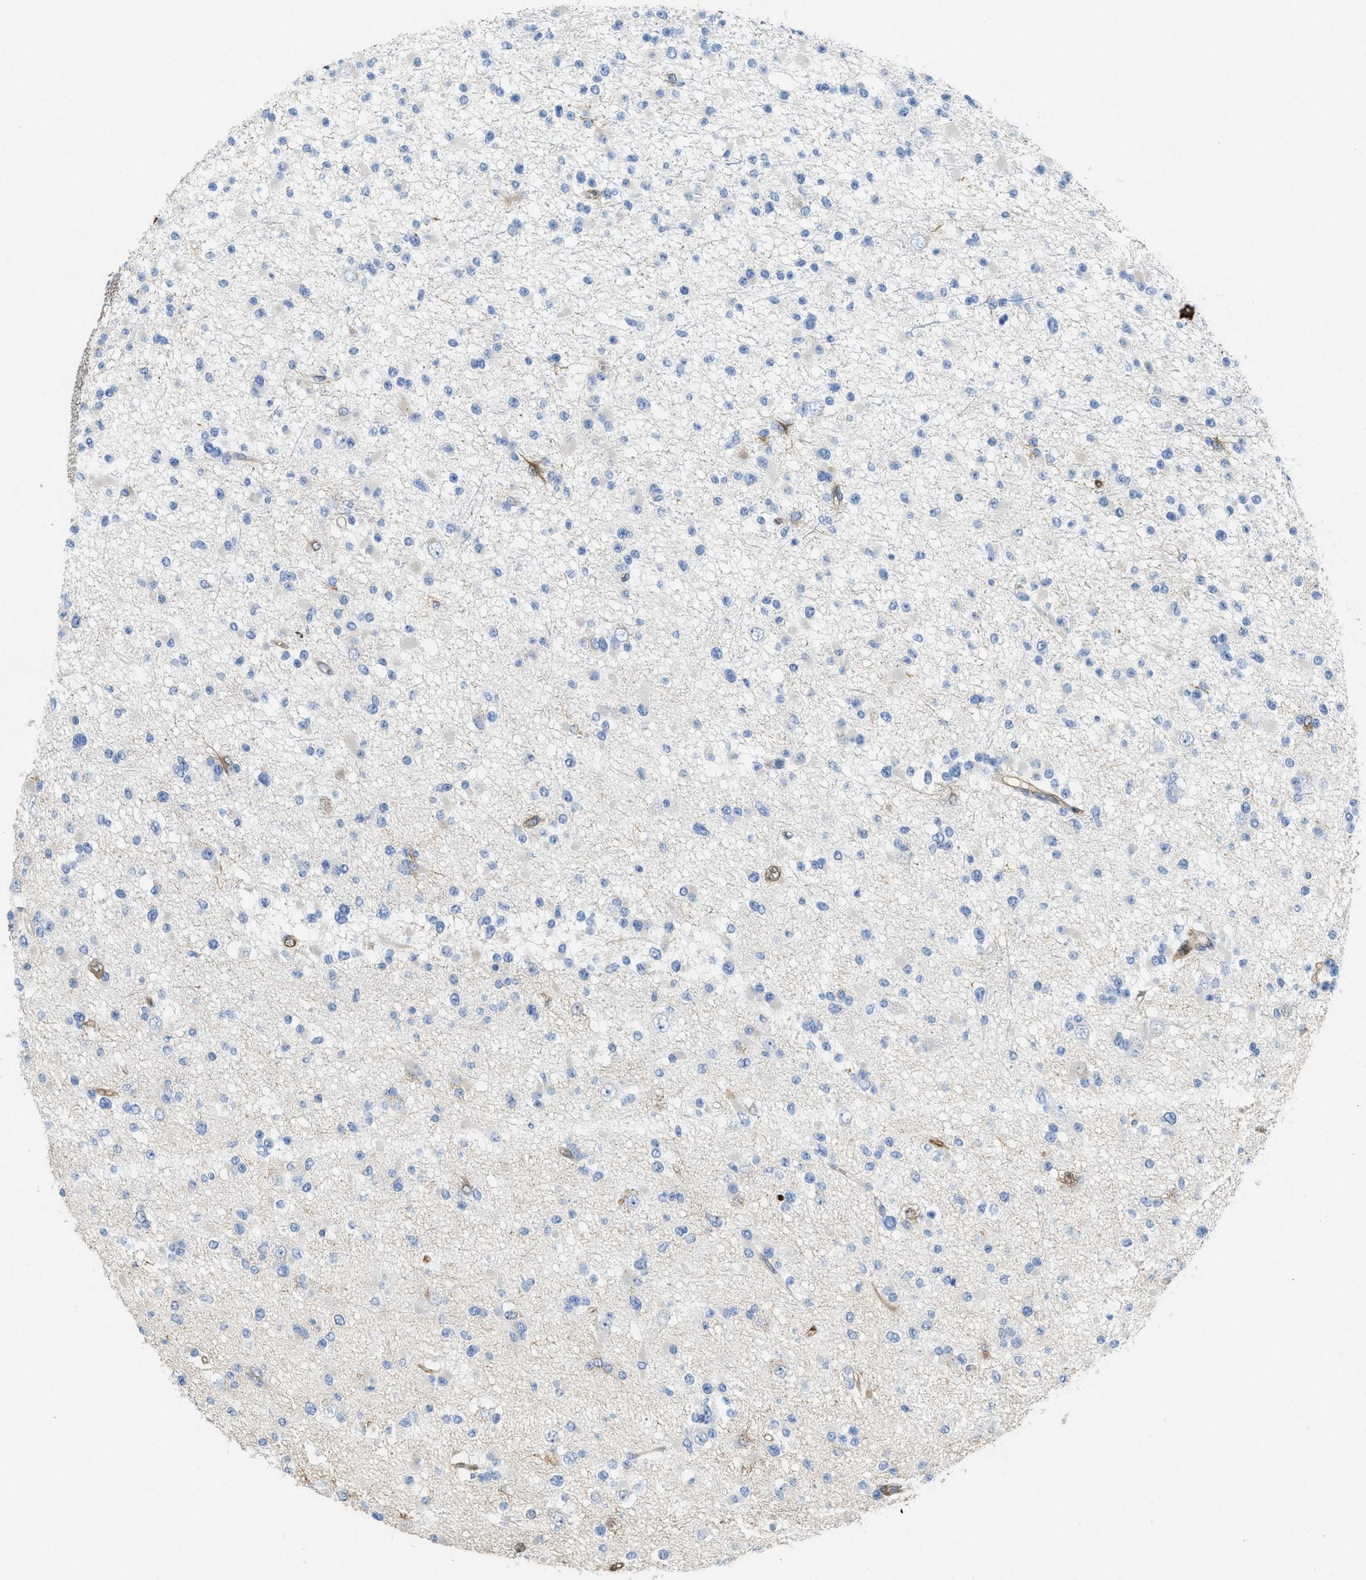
{"staining": {"intensity": "negative", "quantity": "none", "location": "none"}, "tissue": "glioma", "cell_type": "Tumor cells", "image_type": "cancer", "snomed": [{"axis": "morphology", "description": "Glioma, malignant, Low grade"}, {"axis": "topography", "description": "Brain"}], "caption": "An immunohistochemistry (IHC) photomicrograph of malignant glioma (low-grade) is shown. There is no staining in tumor cells of malignant glioma (low-grade). Brightfield microscopy of immunohistochemistry (IHC) stained with DAB (brown) and hematoxylin (blue), captured at high magnification.", "gene": "ASS1", "patient": {"sex": "female", "age": 22}}